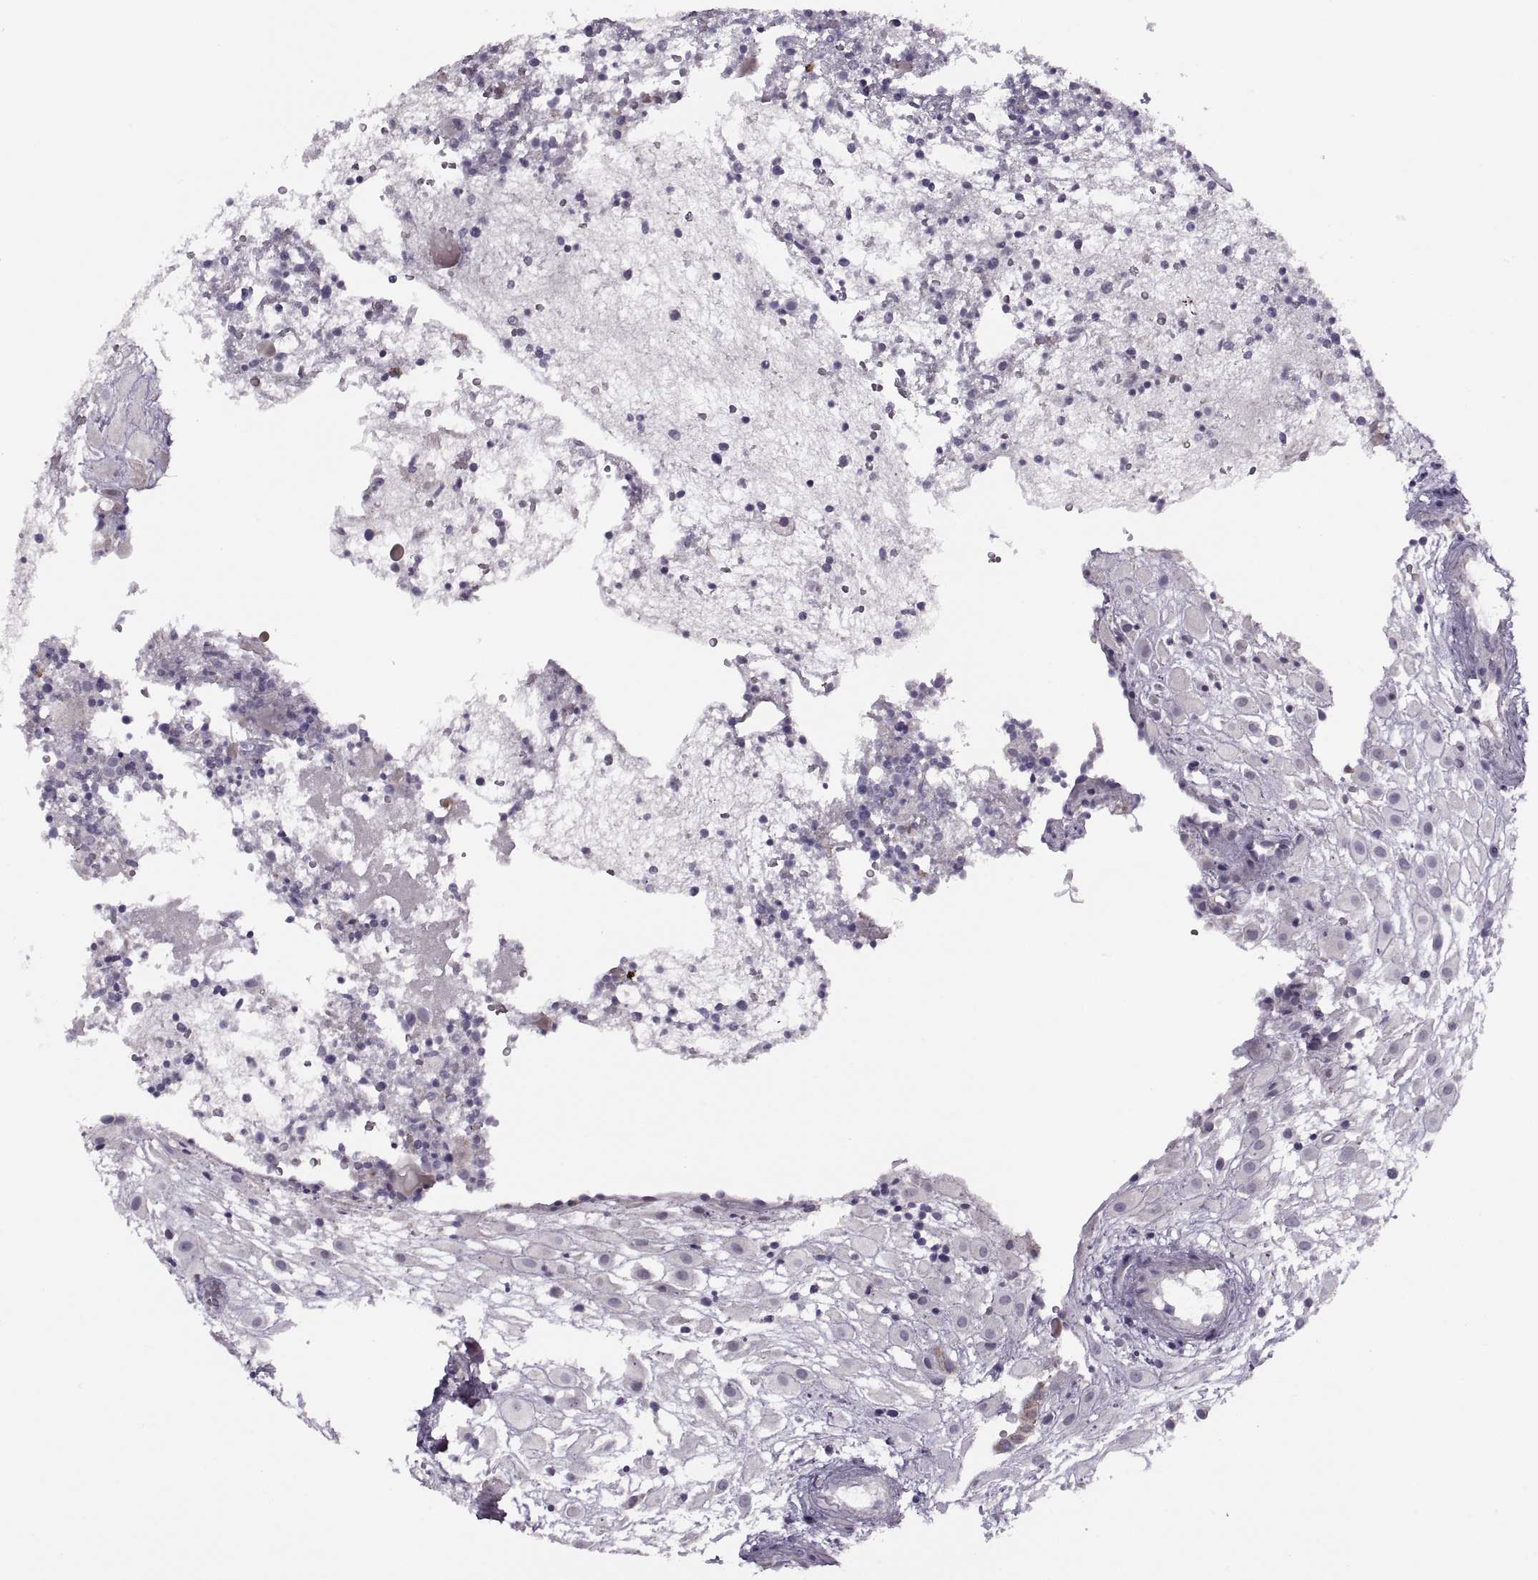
{"staining": {"intensity": "negative", "quantity": "none", "location": "none"}, "tissue": "placenta", "cell_type": "Decidual cells", "image_type": "normal", "snomed": [{"axis": "morphology", "description": "Normal tissue, NOS"}, {"axis": "topography", "description": "Placenta"}], "caption": "Immunohistochemistry of normal human placenta shows no expression in decidual cells.", "gene": "PIERCE1", "patient": {"sex": "female", "age": 24}}